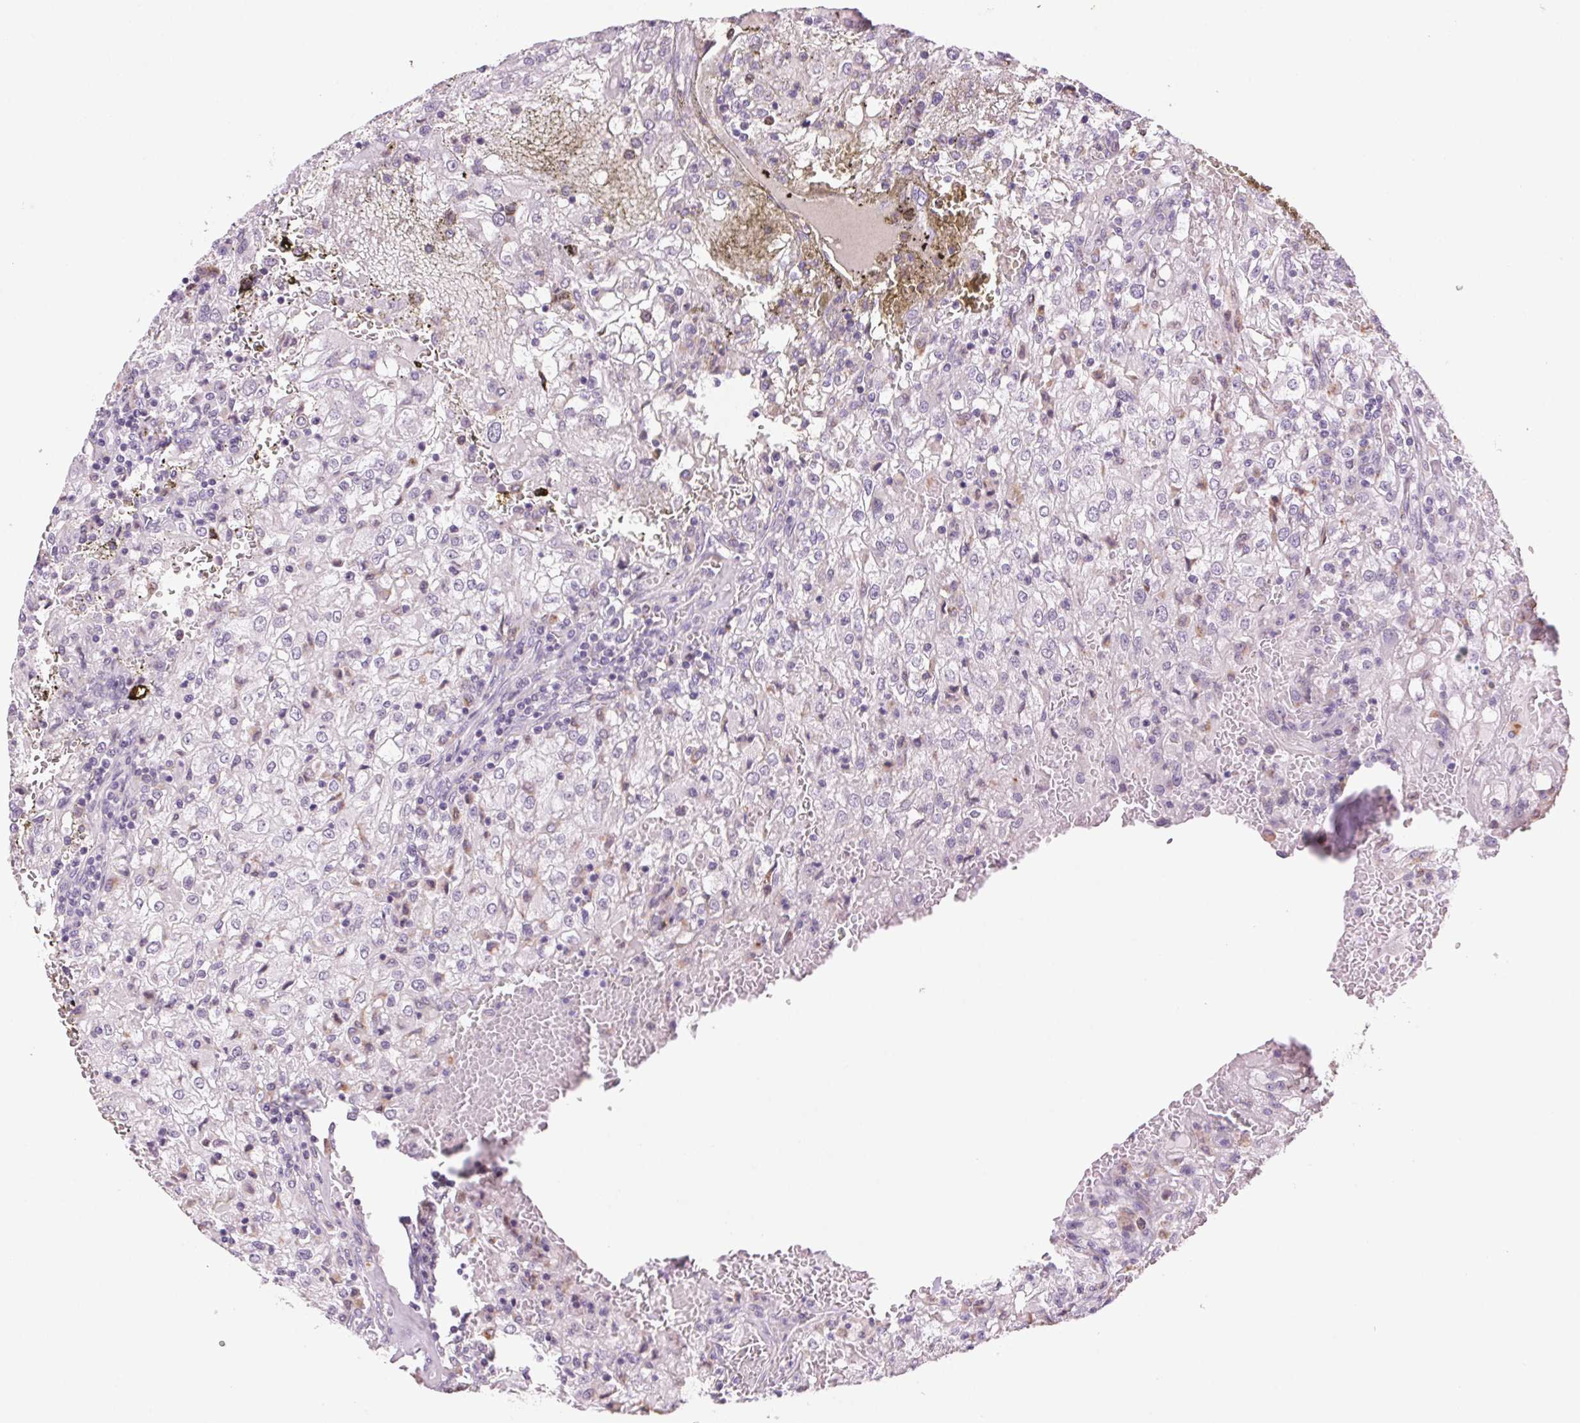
{"staining": {"intensity": "negative", "quantity": "none", "location": "none"}, "tissue": "renal cancer", "cell_type": "Tumor cells", "image_type": "cancer", "snomed": [{"axis": "morphology", "description": "Adenocarcinoma, NOS"}, {"axis": "topography", "description": "Kidney"}], "caption": "Renal cancer was stained to show a protein in brown. There is no significant staining in tumor cells.", "gene": "MPO", "patient": {"sex": "female", "age": 74}}